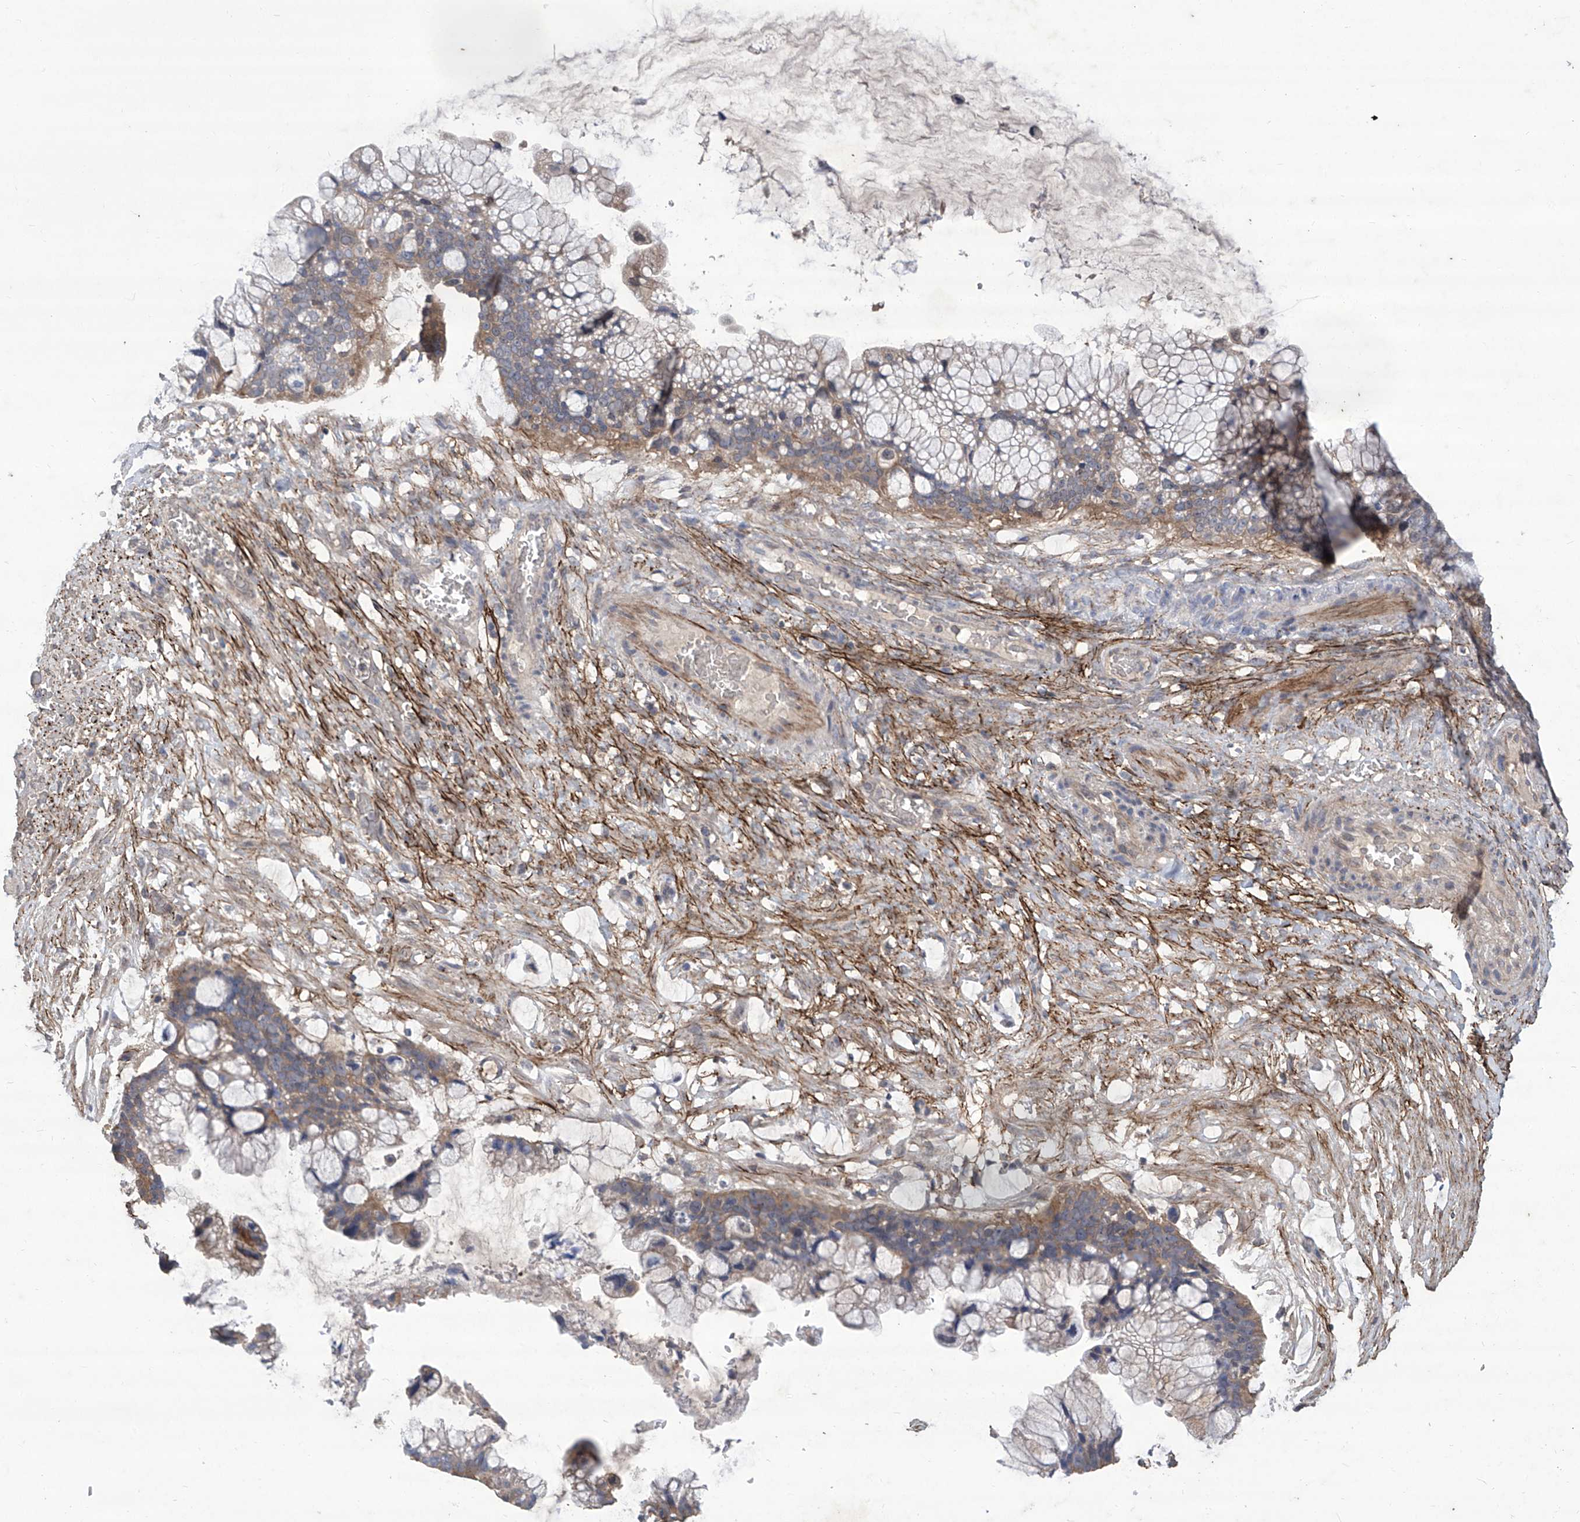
{"staining": {"intensity": "weak", "quantity": ">75%", "location": "cytoplasmic/membranous"}, "tissue": "ovarian cancer", "cell_type": "Tumor cells", "image_type": "cancer", "snomed": [{"axis": "morphology", "description": "Cystadenocarcinoma, mucinous, NOS"}, {"axis": "topography", "description": "Ovary"}], "caption": "This photomicrograph displays ovarian mucinous cystadenocarcinoma stained with IHC to label a protein in brown. The cytoplasmic/membranous of tumor cells show weak positivity for the protein. Nuclei are counter-stained blue.", "gene": "TXNIP", "patient": {"sex": "female", "age": 37}}